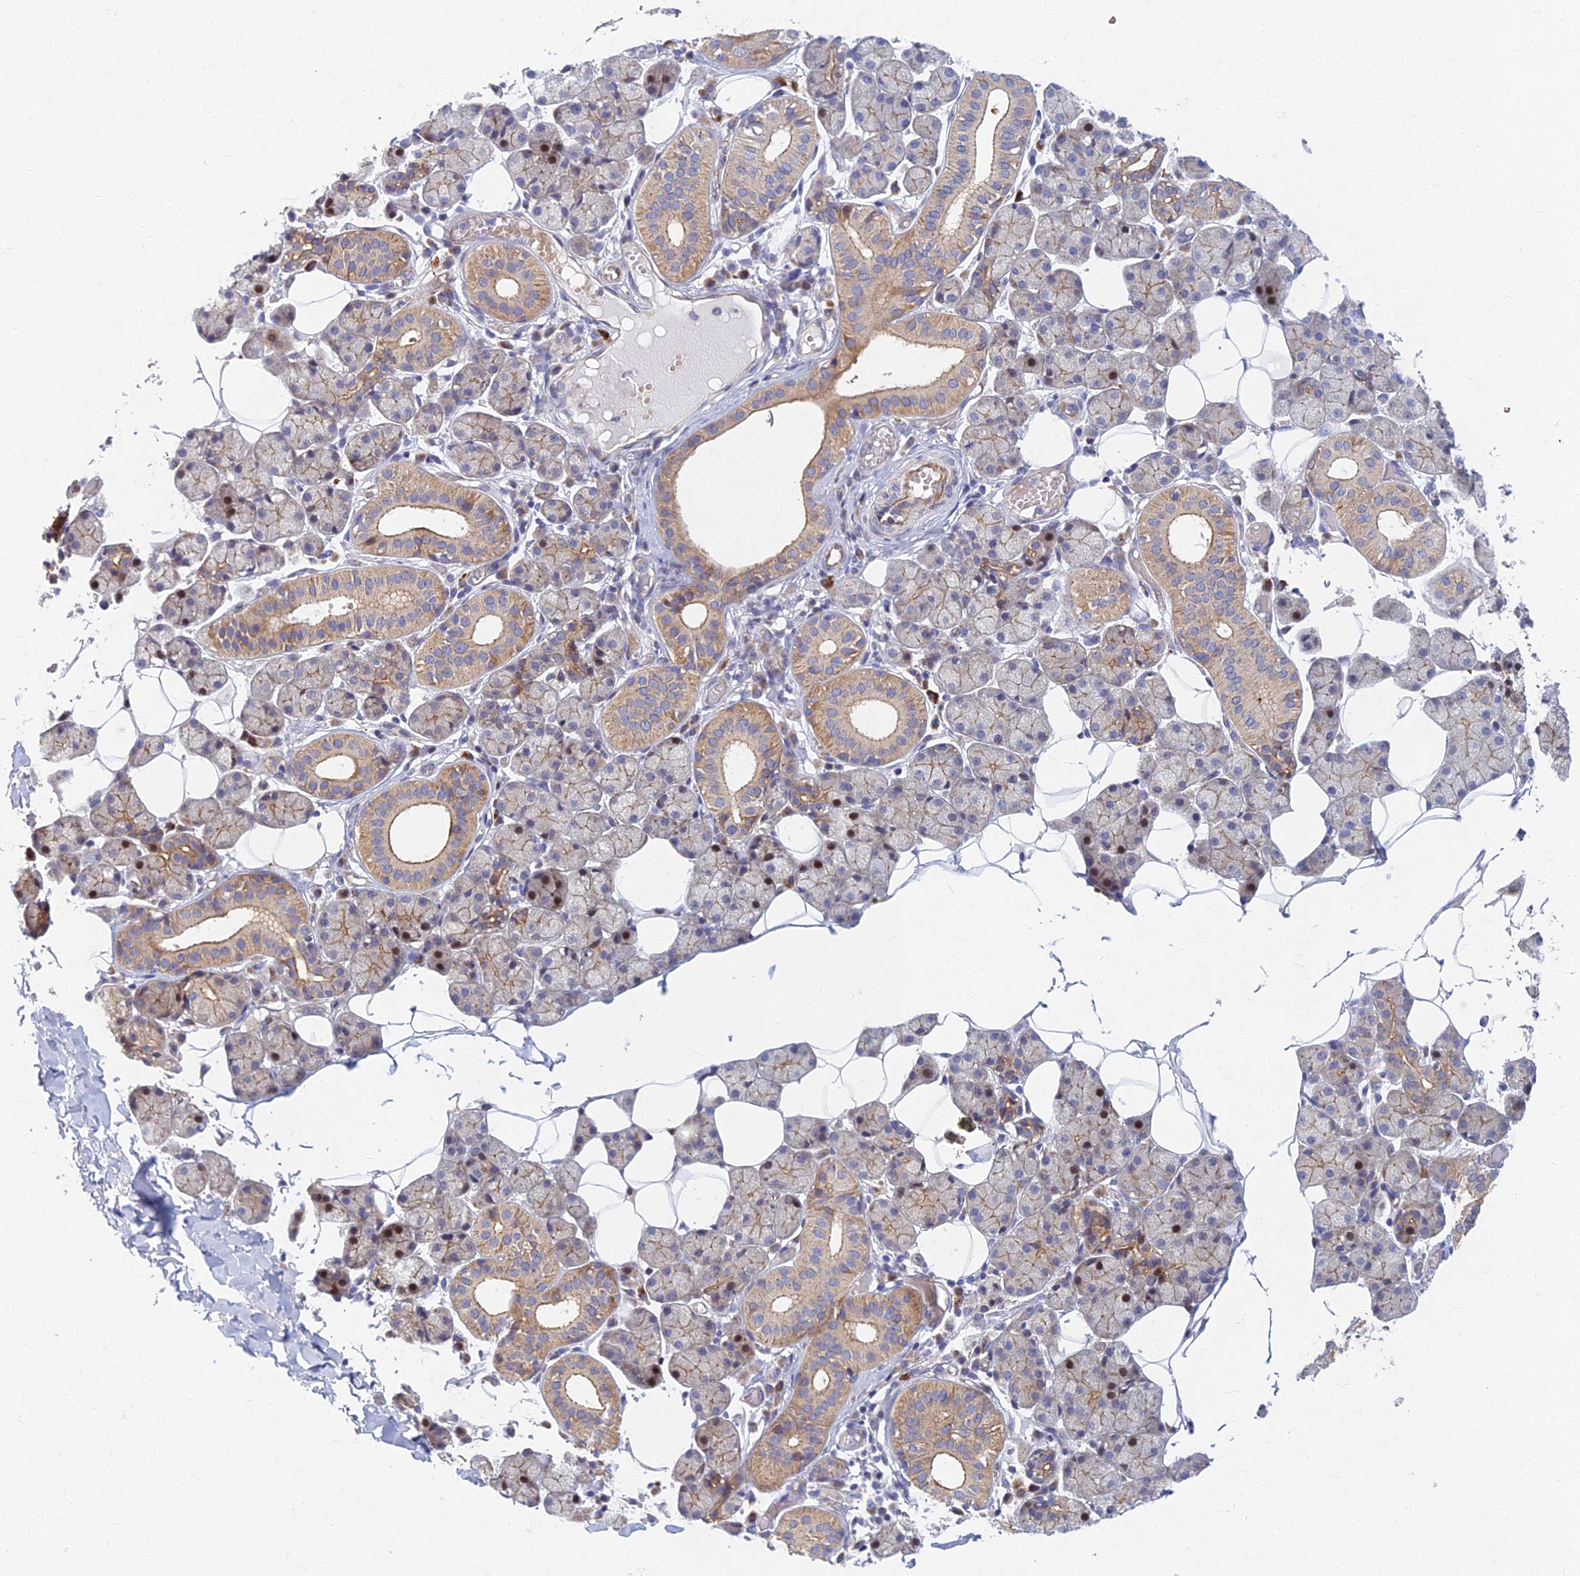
{"staining": {"intensity": "moderate", "quantity": "25%-75%", "location": "cytoplasmic/membranous"}, "tissue": "salivary gland", "cell_type": "Glandular cells", "image_type": "normal", "snomed": [{"axis": "morphology", "description": "Normal tissue, NOS"}, {"axis": "topography", "description": "Salivary gland"}], "caption": "Immunohistochemical staining of benign salivary gland exhibits 25%-75% levels of moderate cytoplasmic/membranous protein positivity in about 25%-75% of glandular cells.", "gene": "RHBDL2", "patient": {"sex": "female", "age": 33}}